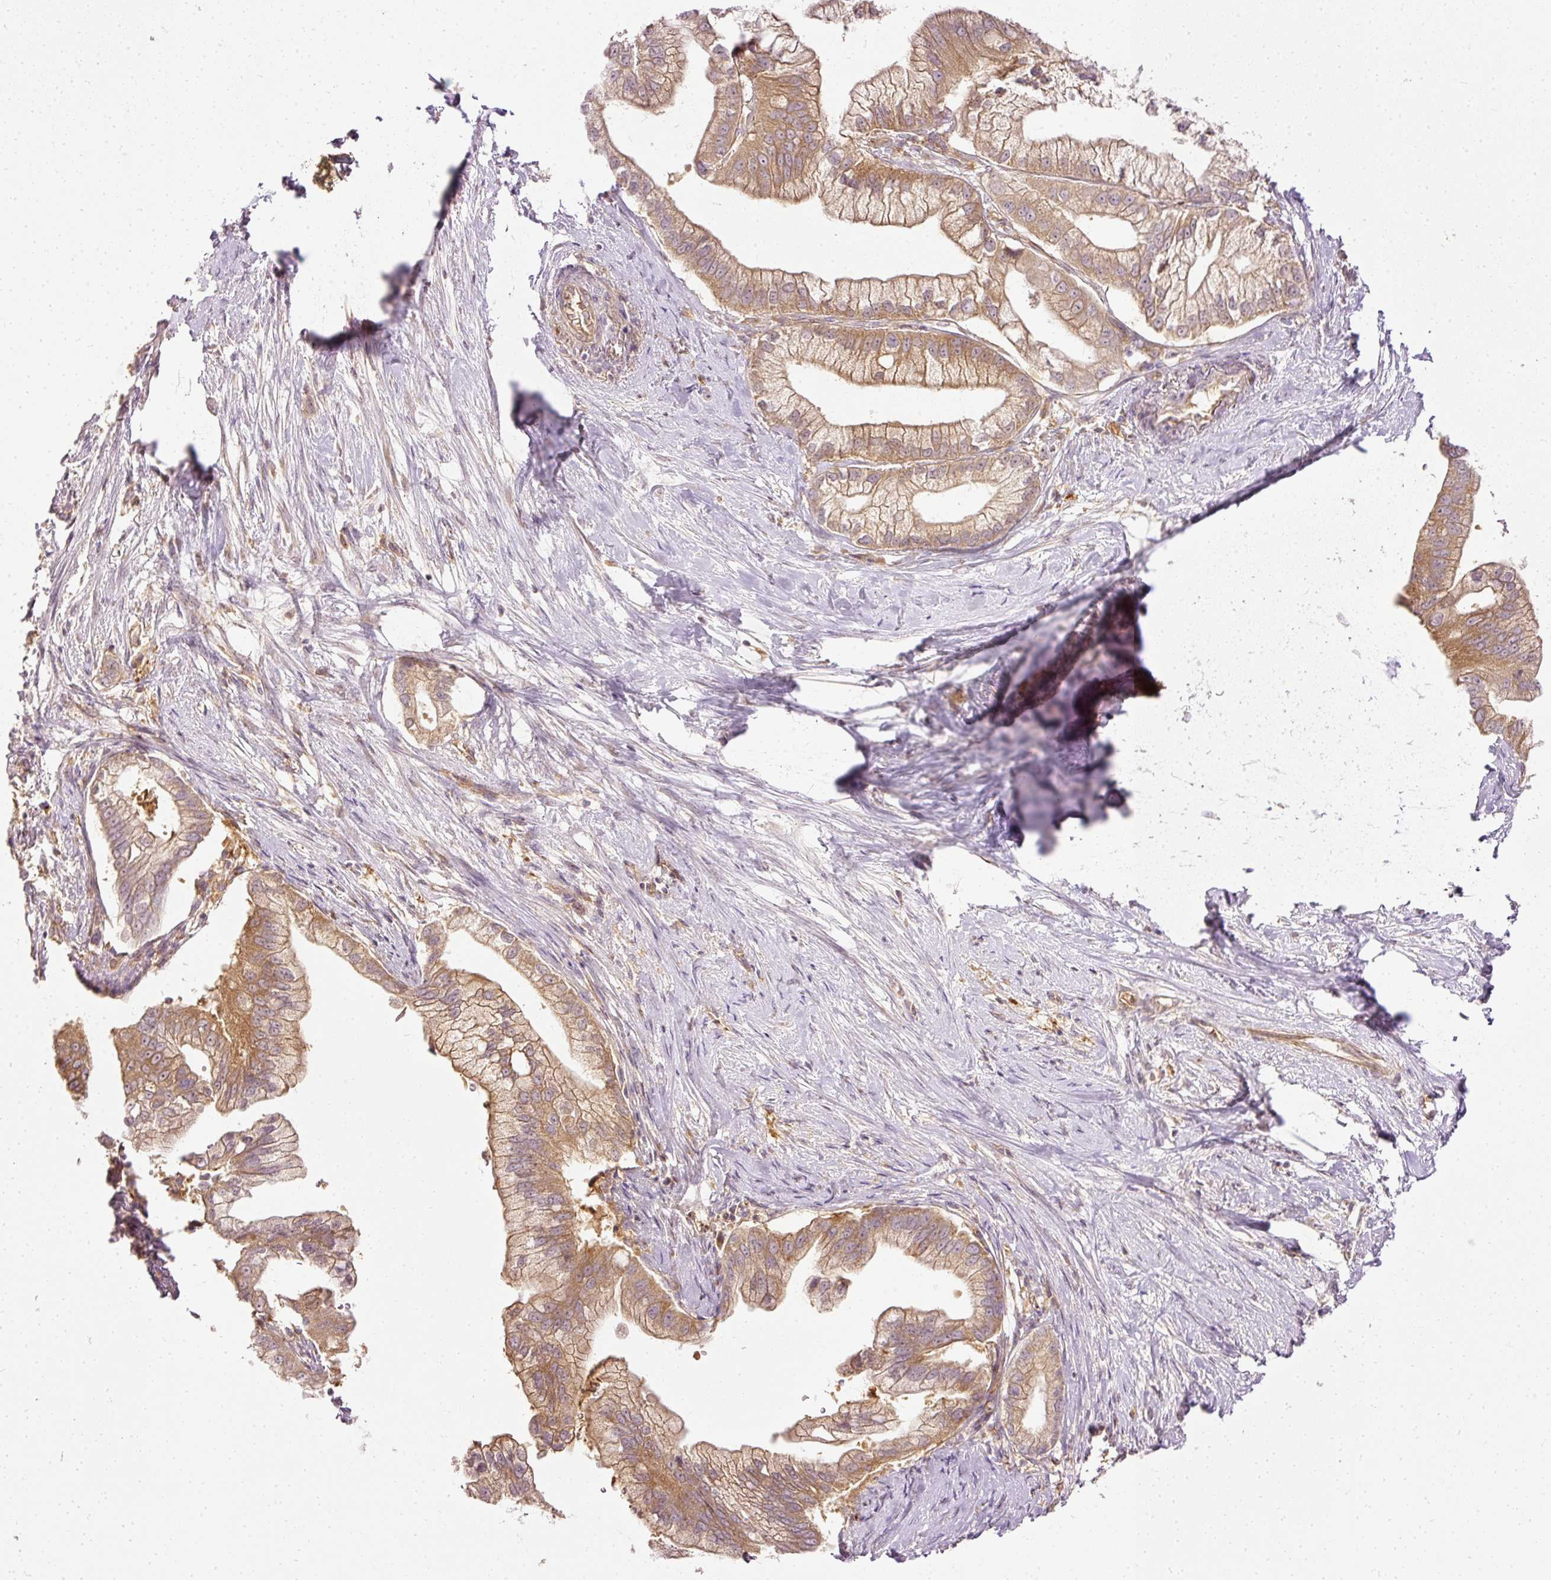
{"staining": {"intensity": "moderate", "quantity": ">75%", "location": "cytoplasmic/membranous"}, "tissue": "pancreatic cancer", "cell_type": "Tumor cells", "image_type": "cancer", "snomed": [{"axis": "morphology", "description": "Adenocarcinoma, NOS"}, {"axis": "topography", "description": "Pancreas"}], "caption": "Tumor cells exhibit moderate cytoplasmic/membranous positivity in approximately >75% of cells in adenocarcinoma (pancreatic).", "gene": "ARMH3", "patient": {"sex": "male", "age": 70}}